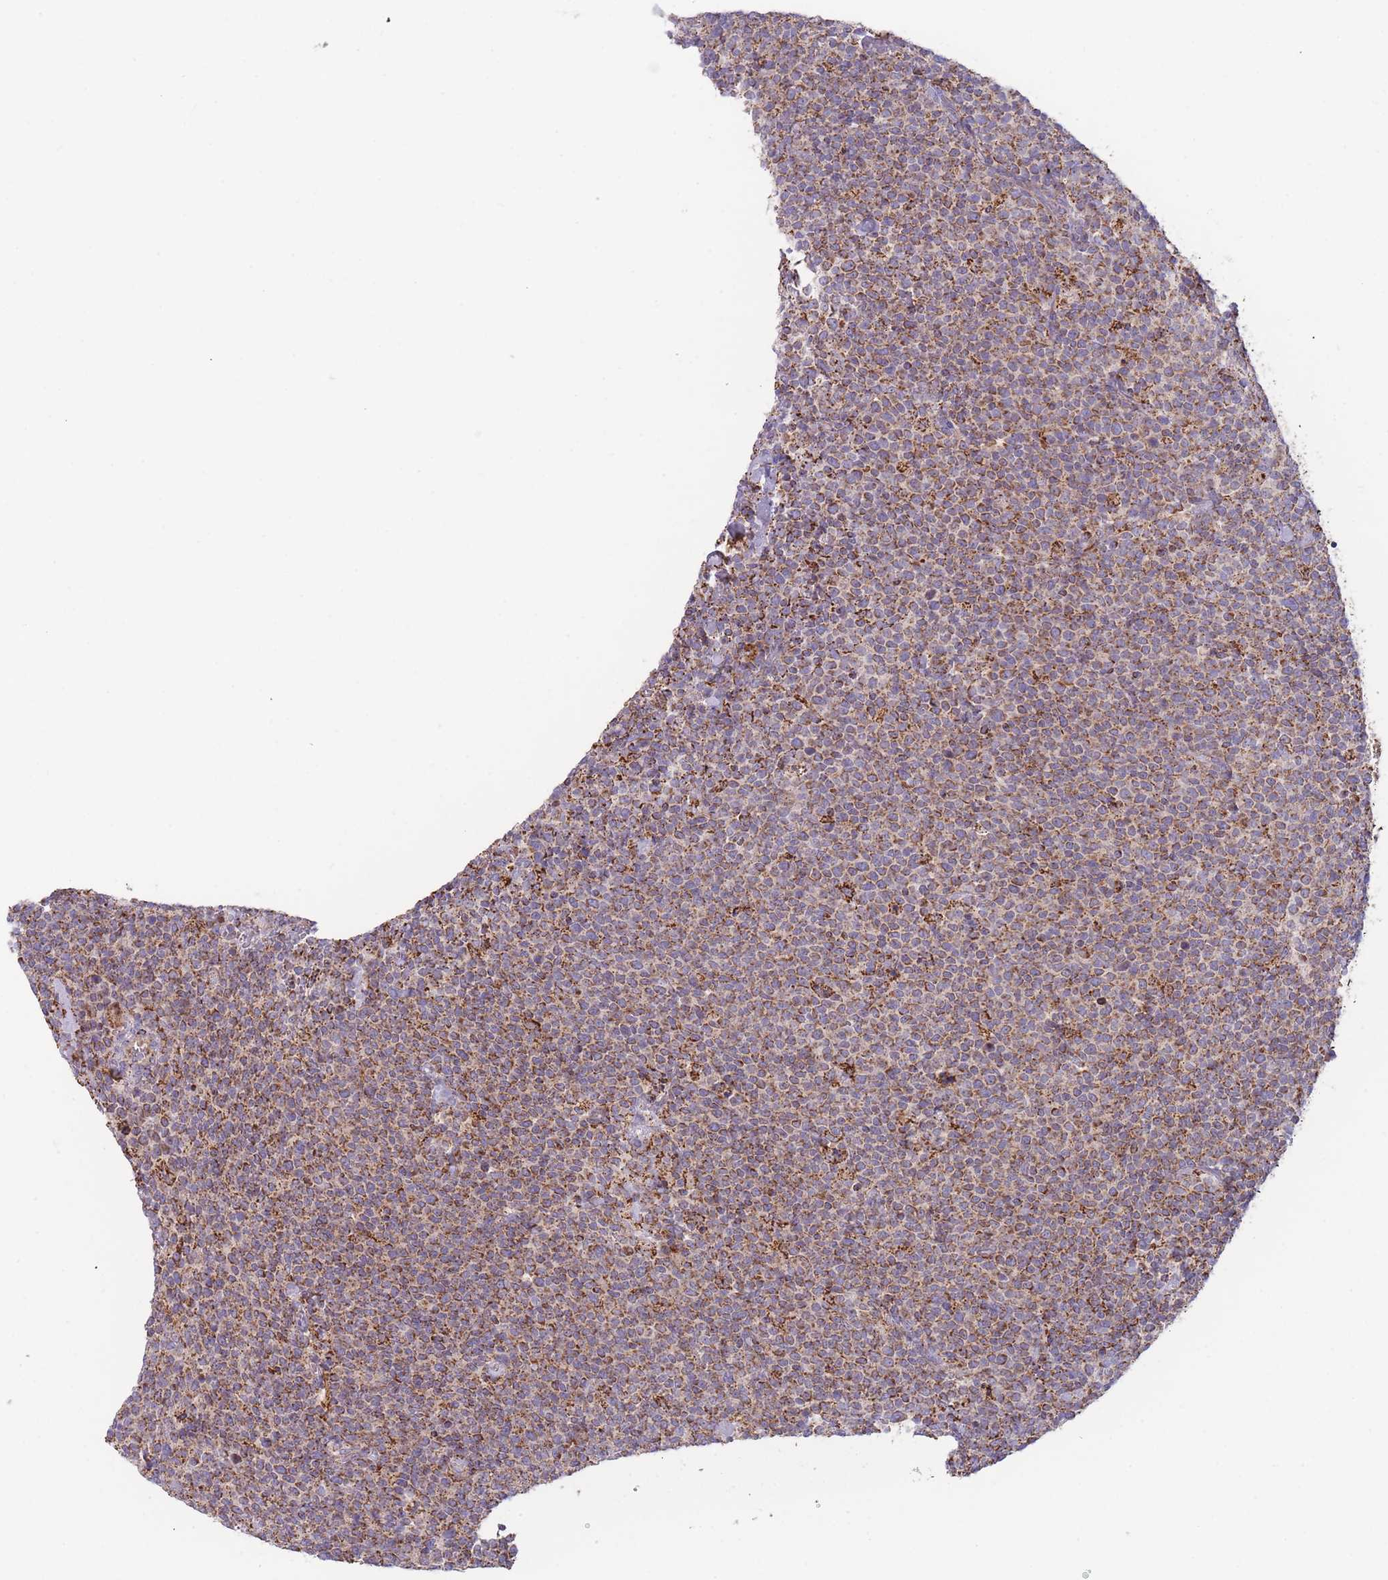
{"staining": {"intensity": "moderate", "quantity": ">75%", "location": "cytoplasmic/membranous"}, "tissue": "lymphoma", "cell_type": "Tumor cells", "image_type": "cancer", "snomed": [{"axis": "morphology", "description": "Malignant lymphoma, non-Hodgkin's type, High grade"}, {"axis": "topography", "description": "Lymph node"}], "caption": "Lymphoma stained with a brown dye shows moderate cytoplasmic/membranous positive staining in about >75% of tumor cells.", "gene": "MRPL17", "patient": {"sex": "male", "age": 61}}